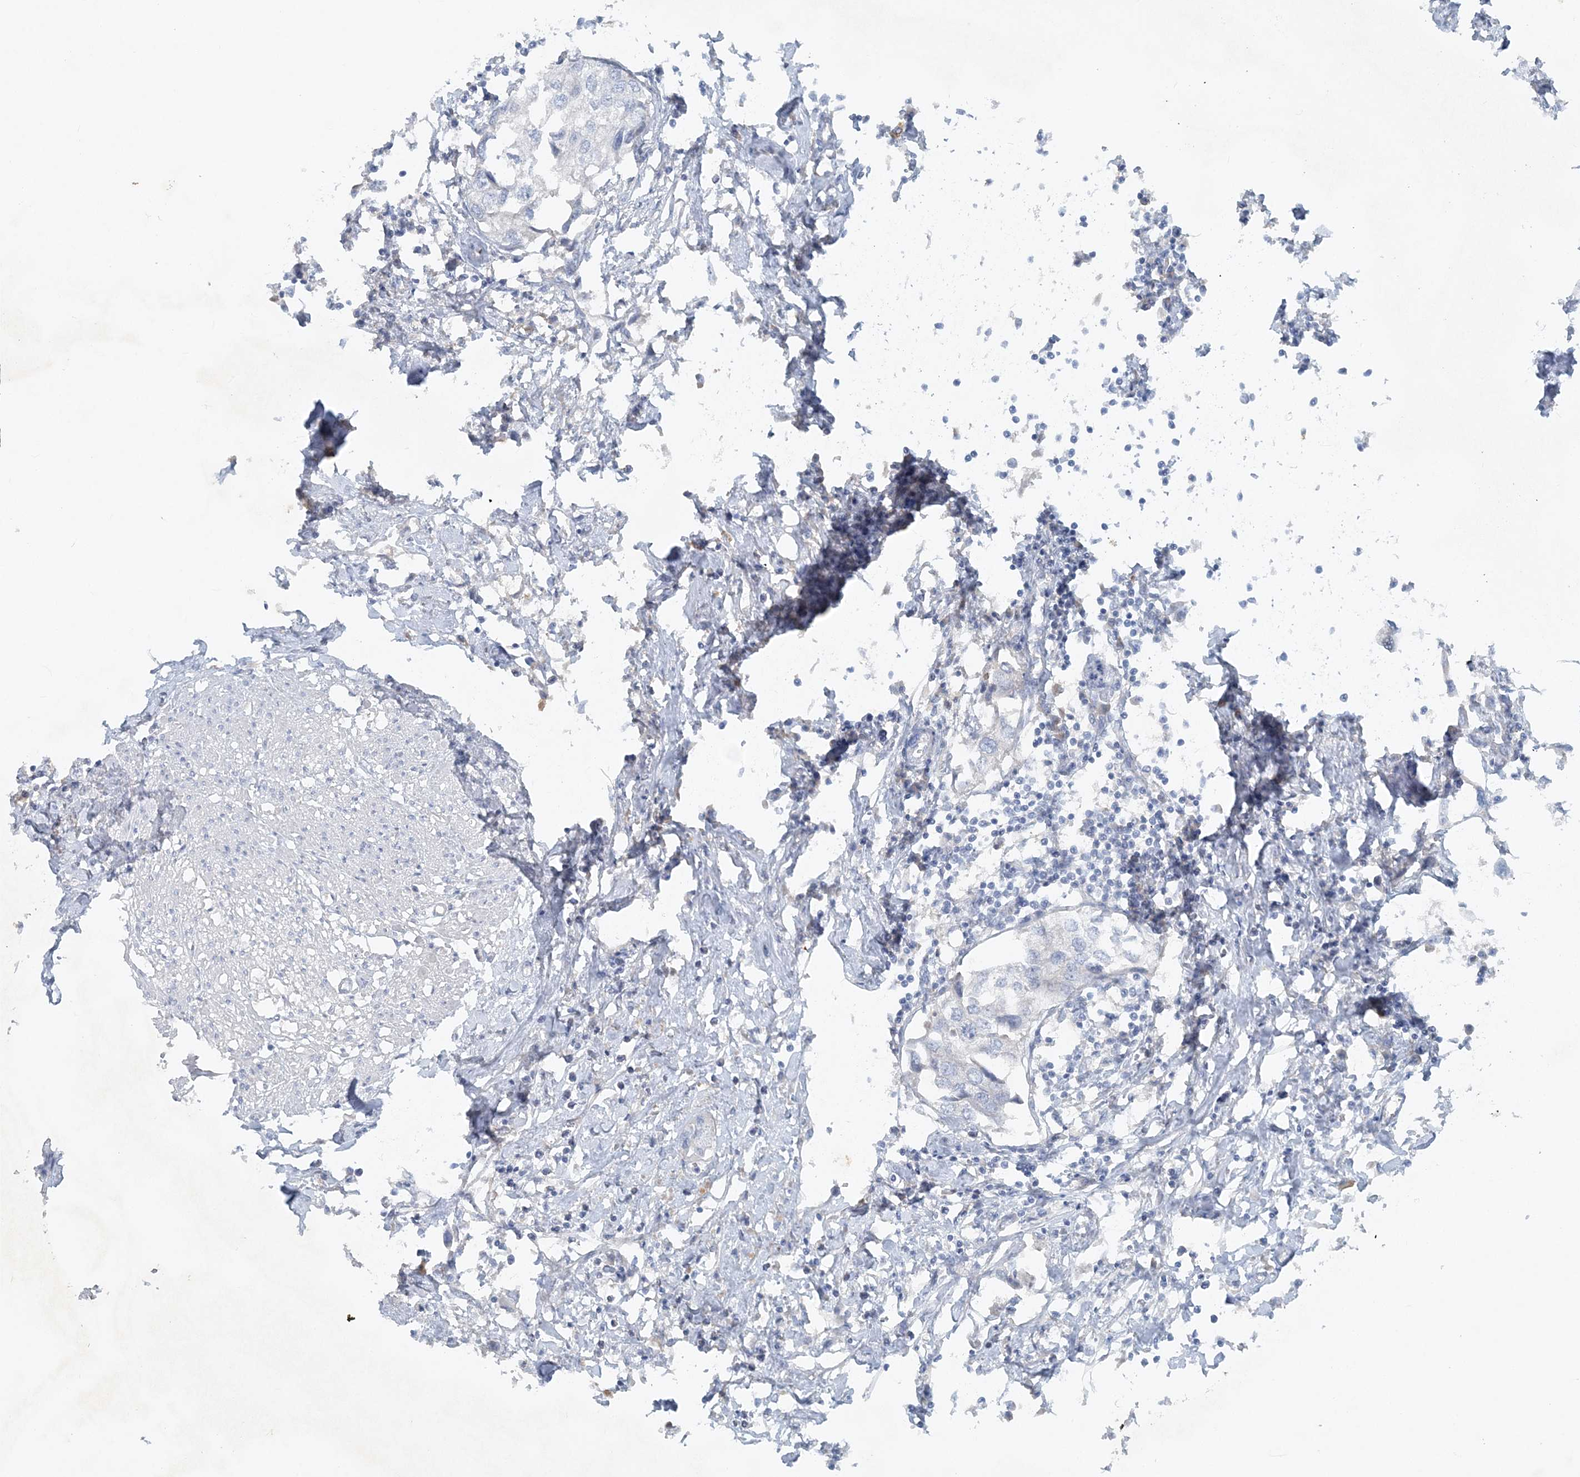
{"staining": {"intensity": "negative", "quantity": "none", "location": "none"}, "tissue": "urothelial cancer", "cell_type": "Tumor cells", "image_type": "cancer", "snomed": [{"axis": "morphology", "description": "Urothelial carcinoma, High grade"}, {"axis": "topography", "description": "Urinary bladder"}], "caption": "Histopathology image shows no protein staining in tumor cells of high-grade urothelial carcinoma tissue. (DAB (3,3'-diaminobenzidine) IHC, high magnification).", "gene": "ATP11A", "patient": {"sex": "male", "age": 64}}